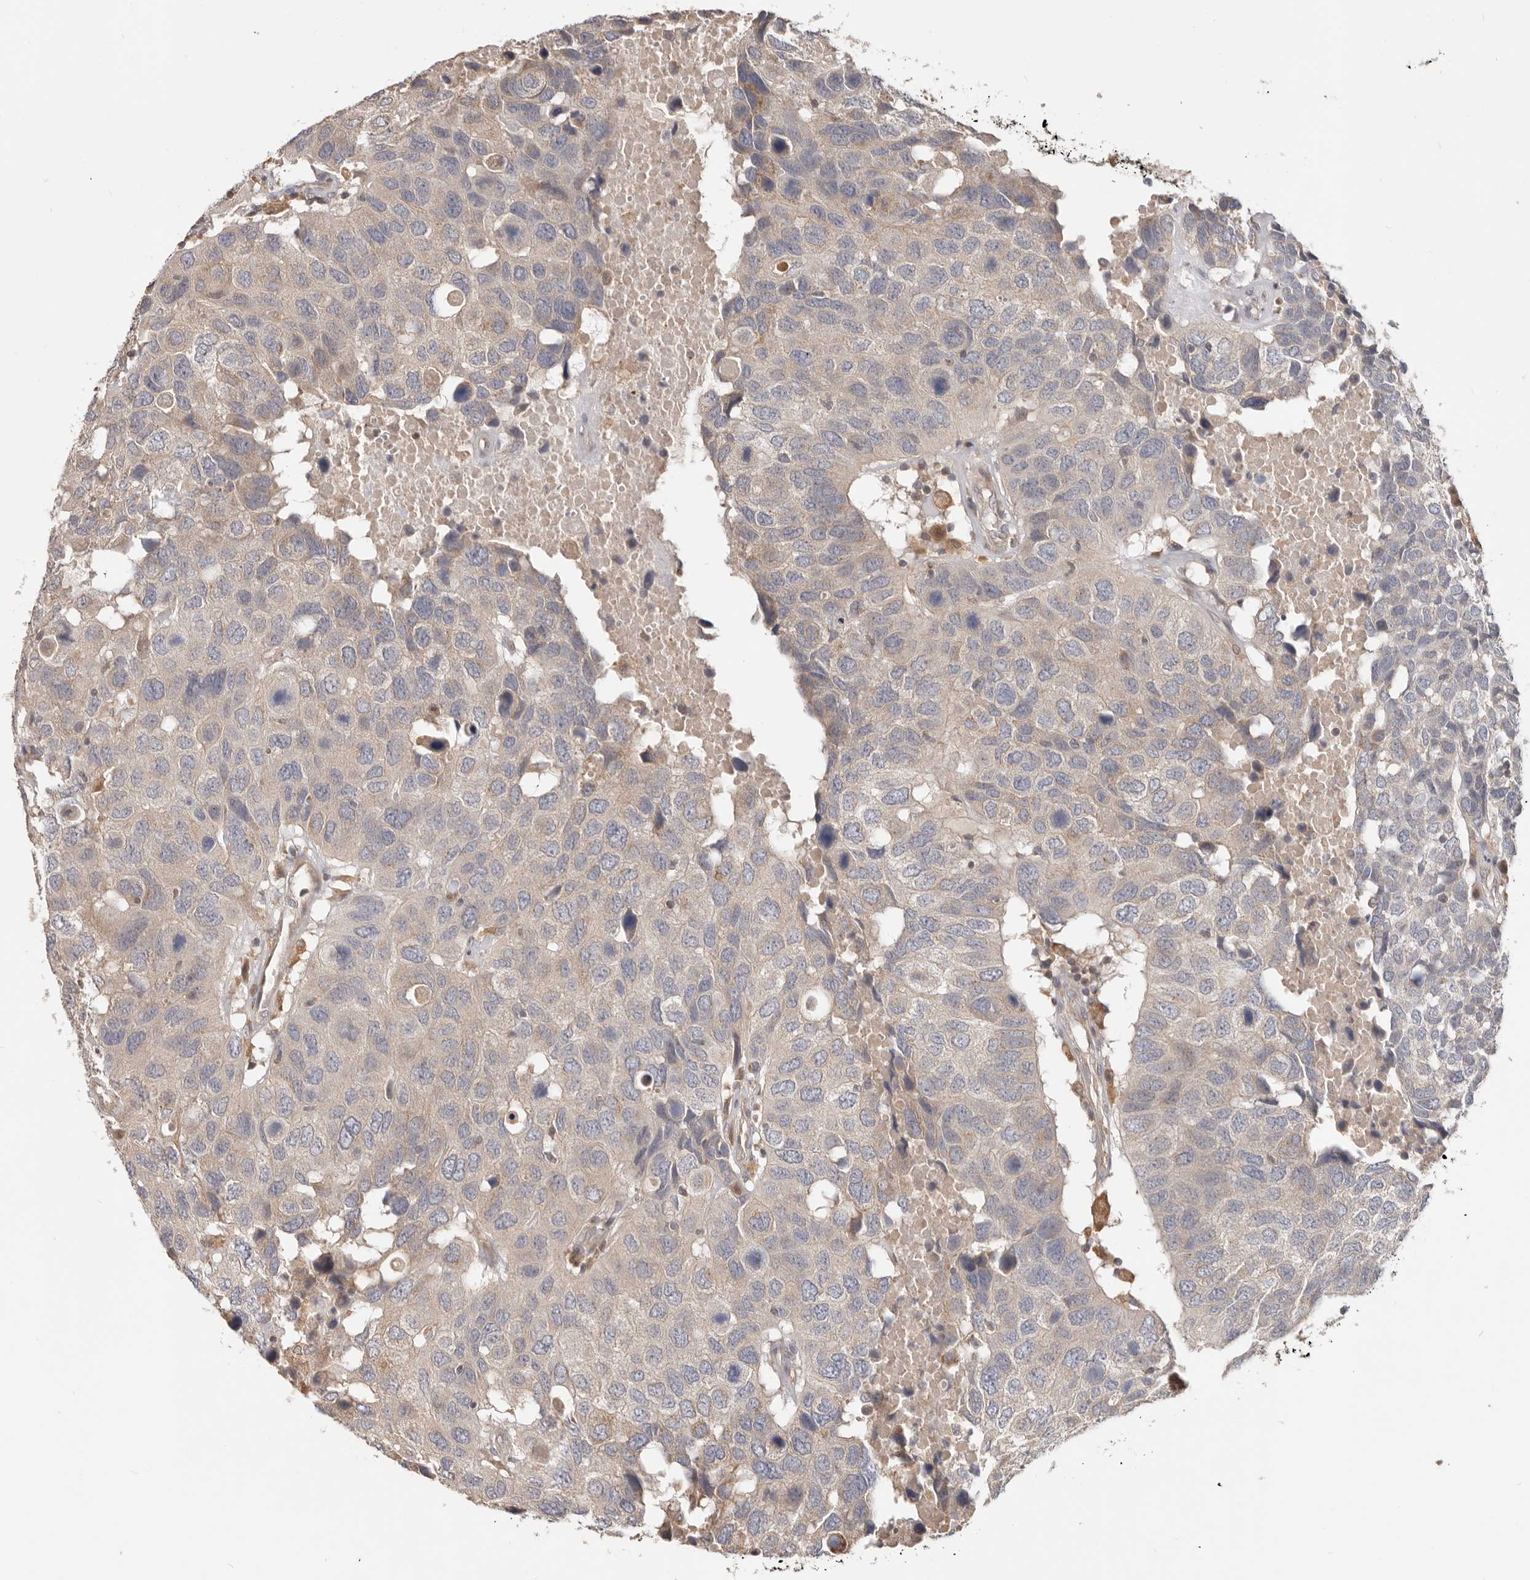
{"staining": {"intensity": "weak", "quantity": "<25%", "location": "cytoplasmic/membranous"}, "tissue": "head and neck cancer", "cell_type": "Tumor cells", "image_type": "cancer", "snomed": [{"axis": "morphology", "description": "Squamous cell carcinoma, NOS"}, {"axis": "topography", "description": "Head-Neck"}], "caption": "Immunohistochemistry of head and neck squamous cell carcinoma demonstrates no positivity in tumor cells. (IHC, brightfield microscopy, high magnification).", "gene": "LRP6", "patient": {"sex": "male", "age": 66}}